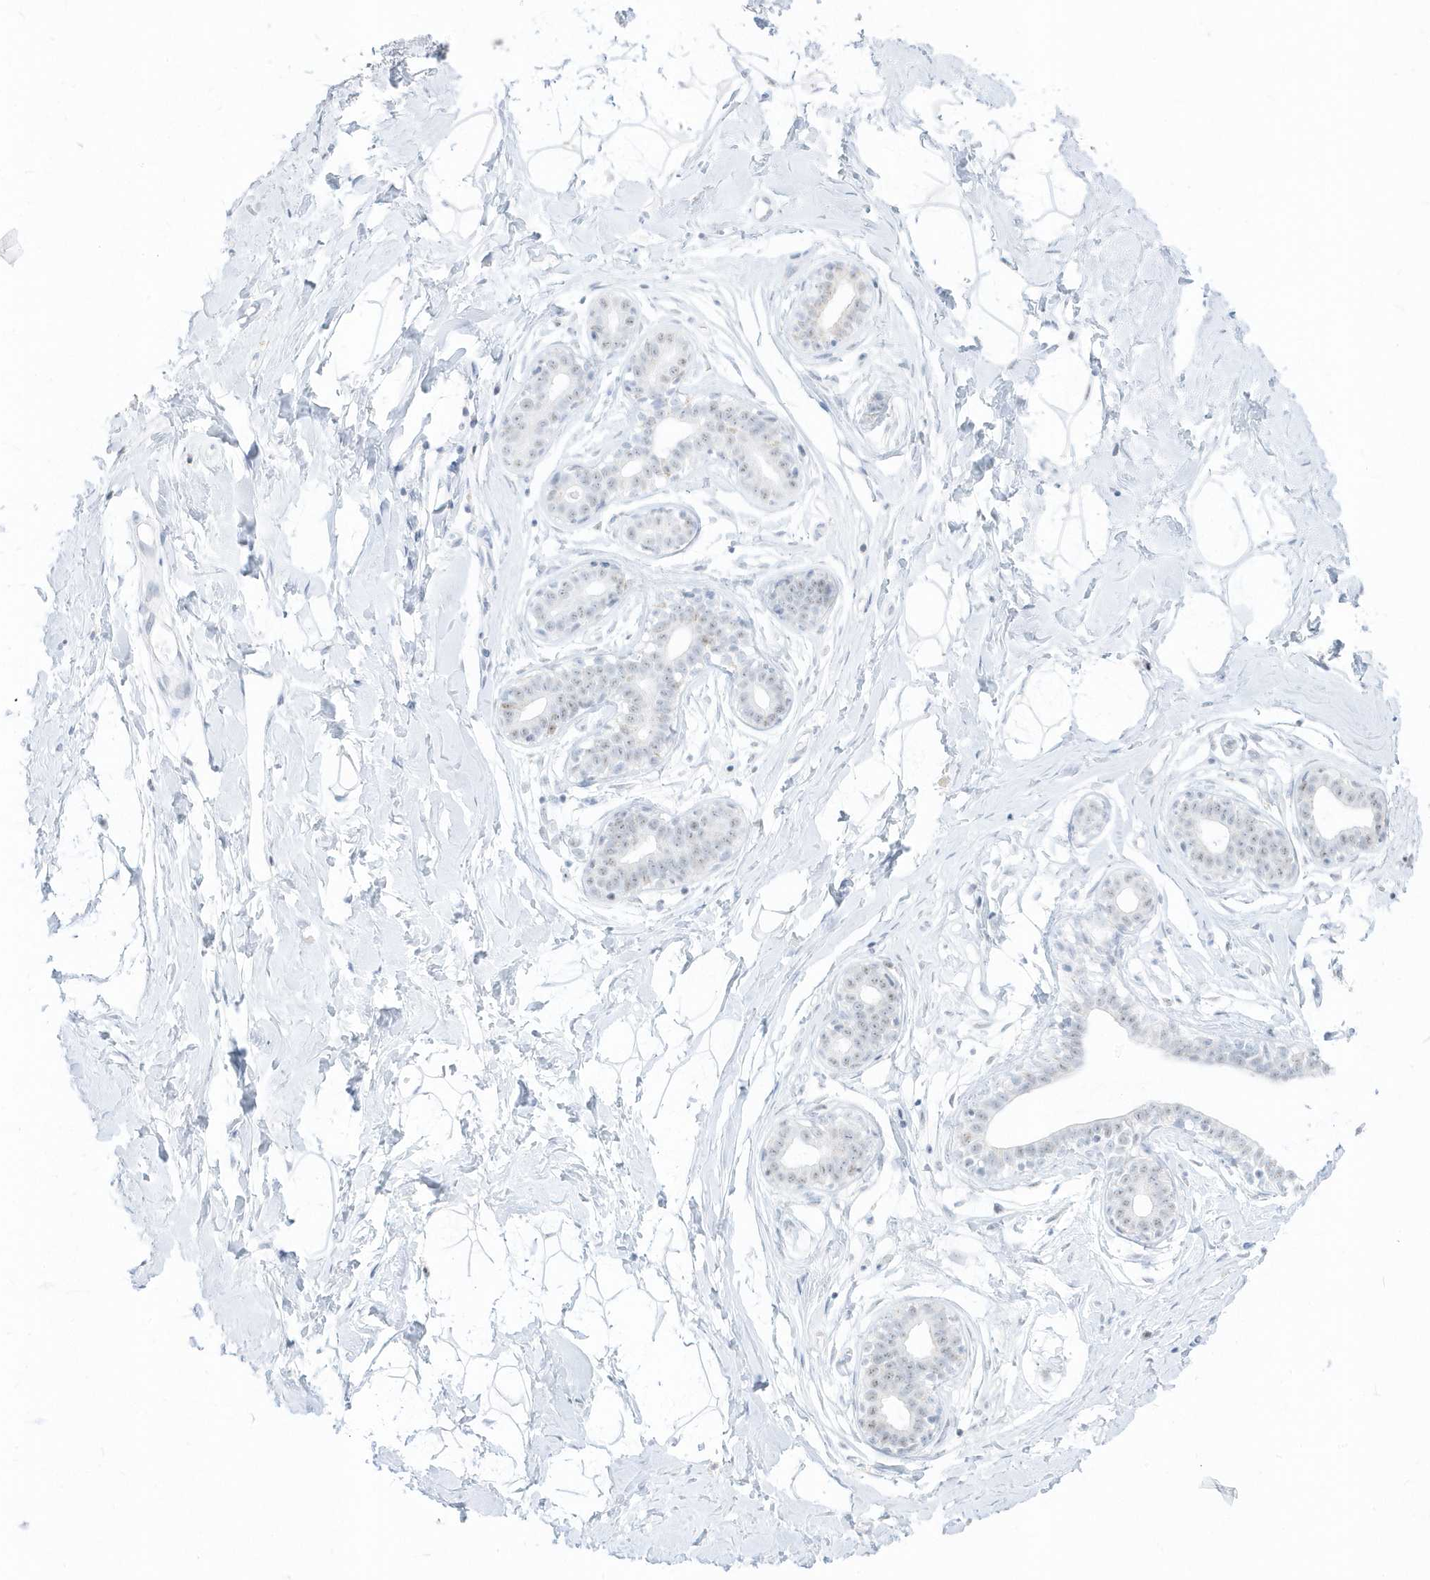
{"staining": {"intensity": "negative", "quantity": "none", "location": "none"}, "tissue": "breast", "cell_type": "Adipocytes", "image_type": "normal", "snomed": [{"axis": "morphology", "description": "Normal tissue, NOS"}, {"axis": "morphology", "description": "Adenoma, NOS"}, {"axis": "topography", "description": "Breast"}], "caption": "This is a histopathology image of immunohistochemistry (IHC) staining of normal breast, which shows no expression in adipocytes.", "gene": "PLEKHN1", "patient": {"sex": "female", "age": 23}}